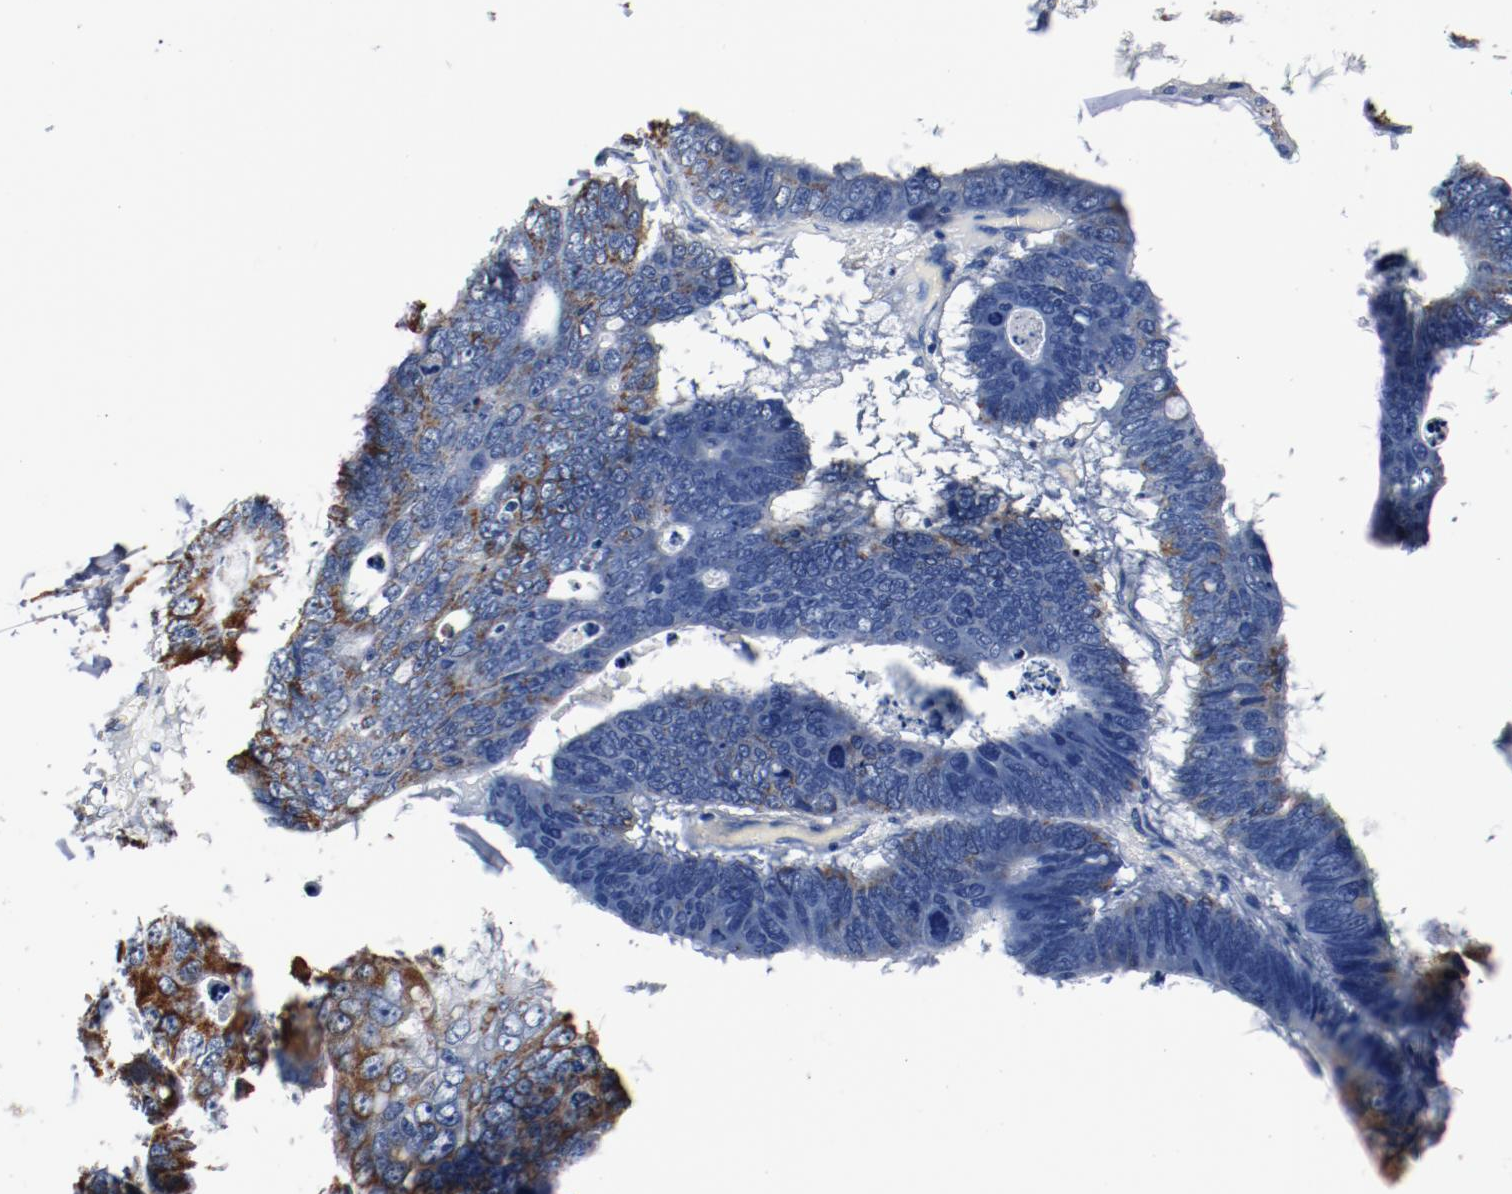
{"staining": {"intensity": "moderate", "quantity": "<25%", "location": "cytoplasmic/membranous"}, "tissue": "colorectal cancer", "cell_type": "Tumor cells", "image_type": "cancer", "snomed": [{"axis": "morphology", "description": "Adenocarcinoma, NOS"}, {"axis": "topography", "description": "Colon"}], "caption": "A micrograph of colorectal adenocarcinoma stained for a protein demonstrates moderate cytoplasmic/membranous brown staining in tumor cells.", "gene": "NDUFS4", "patient": {"sex": "female", "age": 55}}